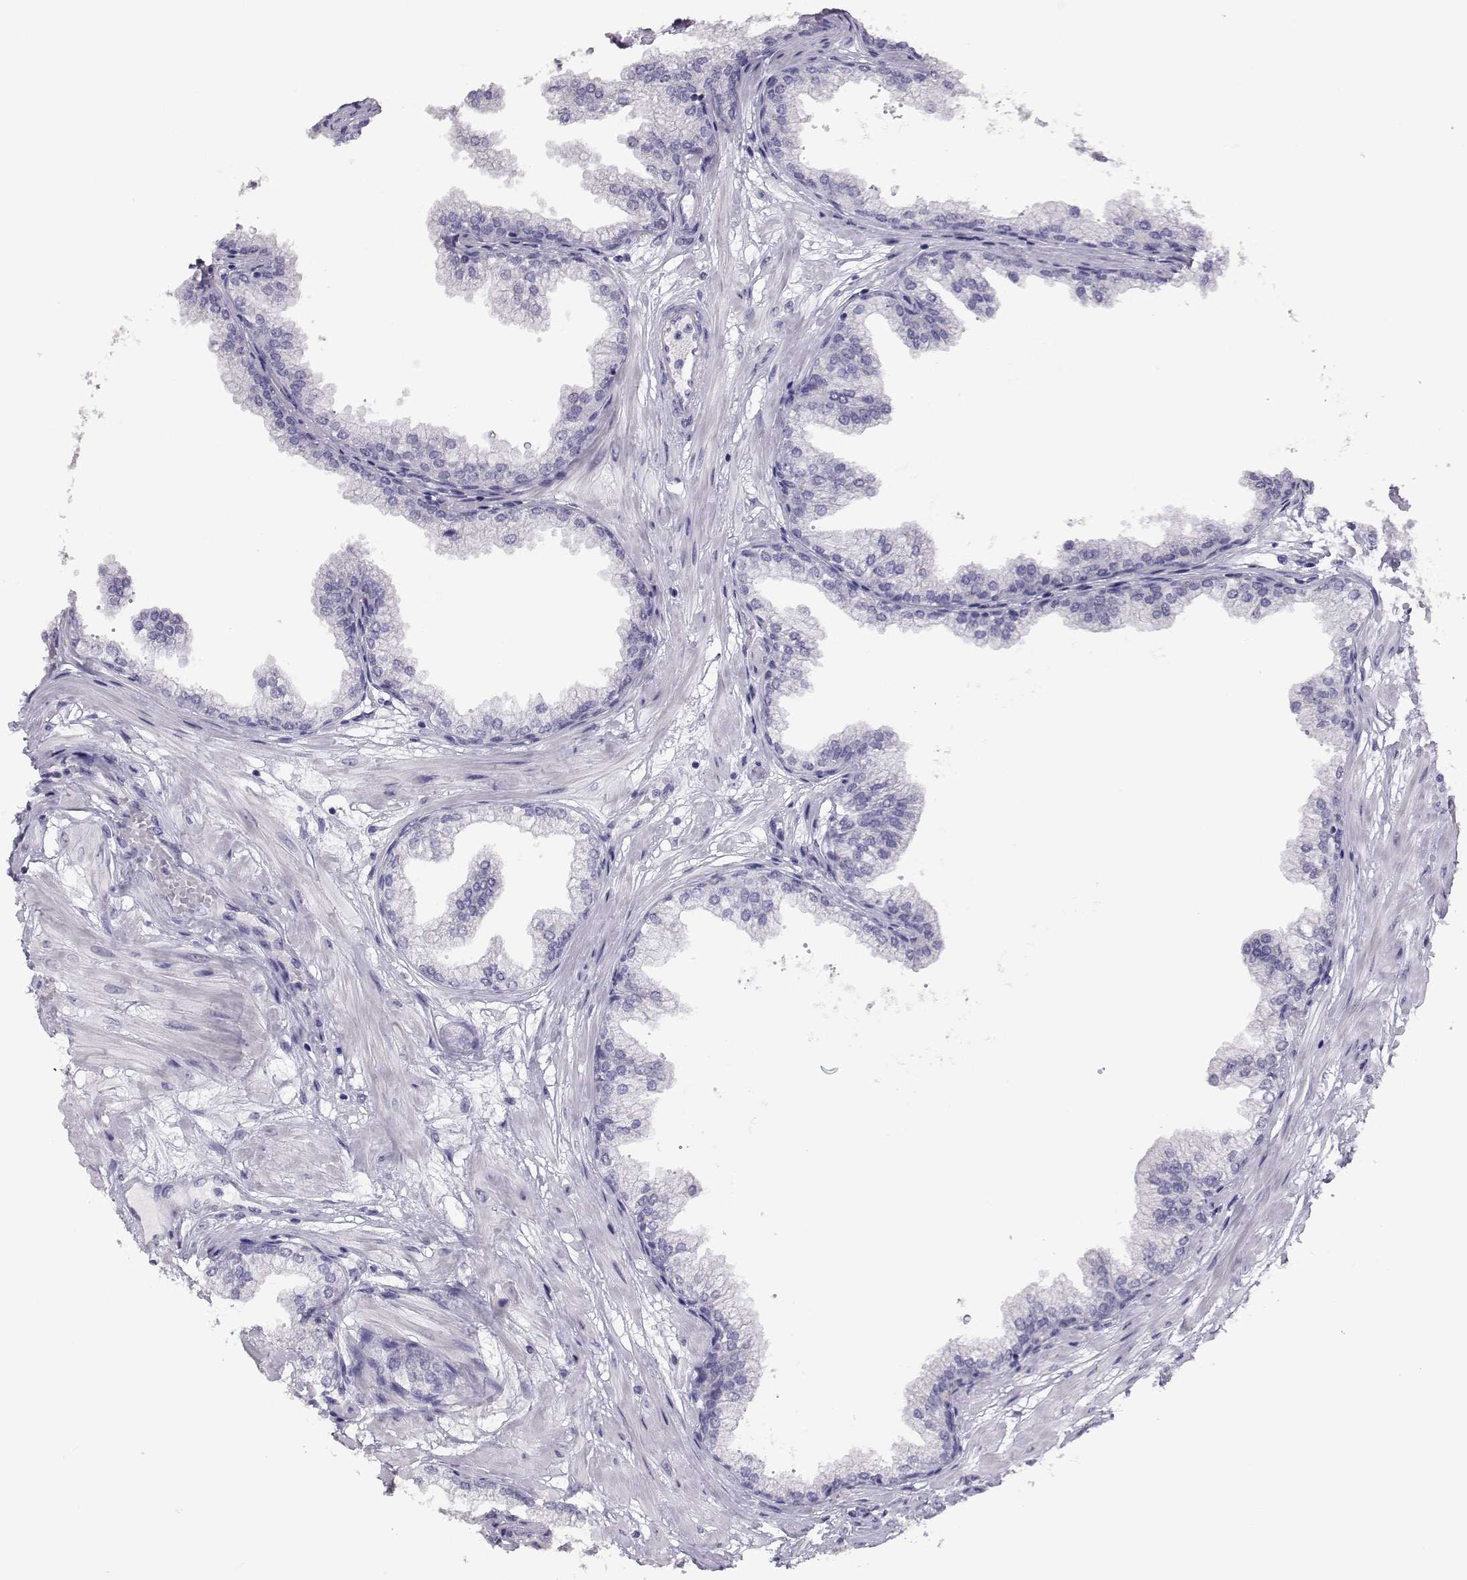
{"staining": {"intensity": "negative", "quantity": "none", "location": "none"}, "tissue": "prostate", "cell_type": "Glandular cells", "image_type": "normal", "snomed": [{"axis": "morphology", "description": "Normal tissue, NOS"}, {"axis": "topography", "description": "Prostate"}], "caption": "The immunohistochemistry photomicrograph has no significant expression in glandular cells of prostate.", "gene": "PMCH", "patient": {"sex": "male", "age": 37}}